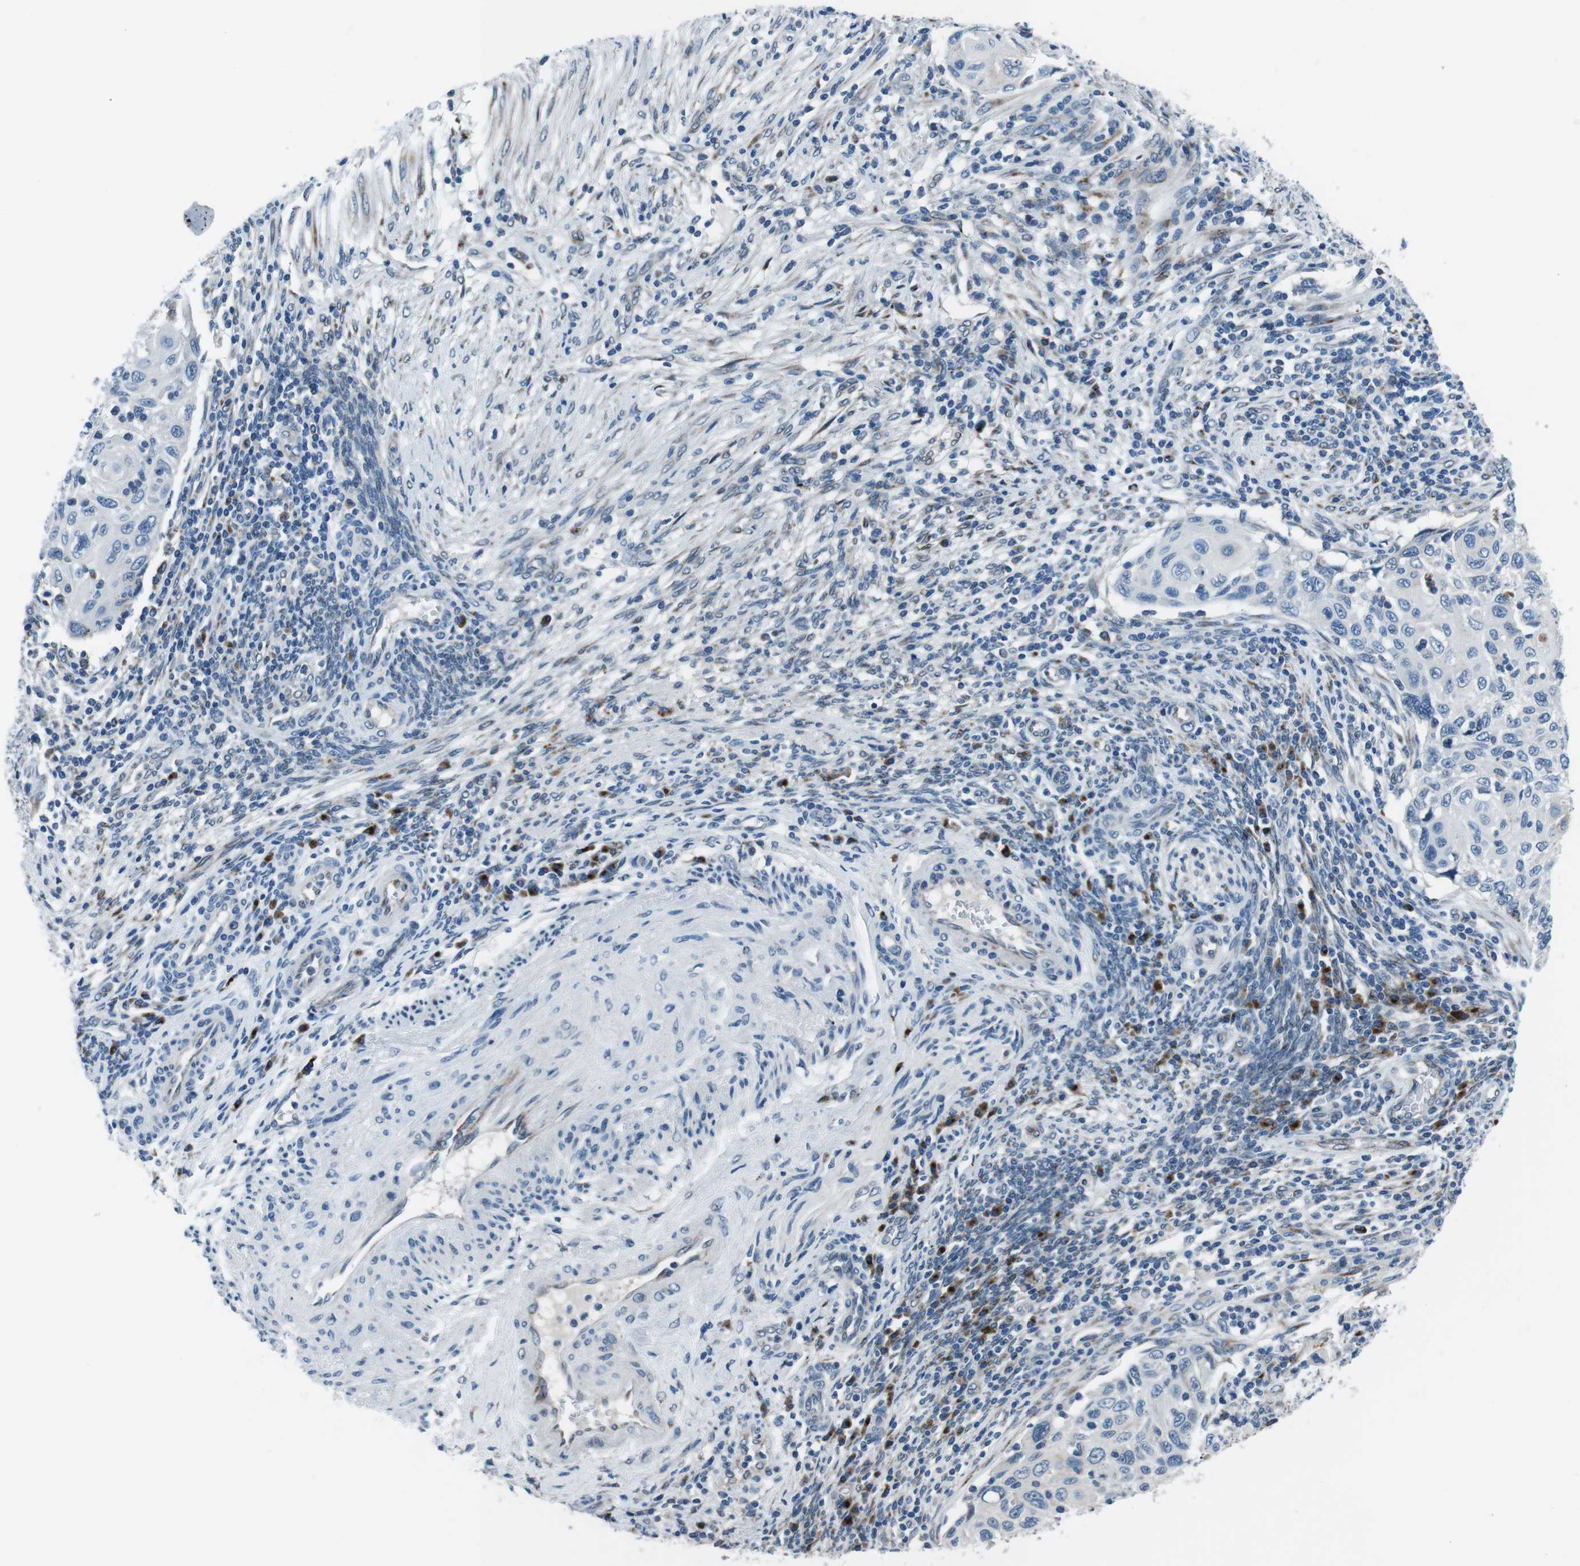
{"staining": {"intensity": "negative", "quantity": "none", "location": "none"}, "tissue": "cervical cancer", "cell_type": "Tumor cells", "image_type": "cancer", "snomed": [{"axis": "morphology", "description": "Squamous cell carcinoma, NOS"}, {"axis": "topography", "description": "Cervix"}], "caption": "Immunohistochemistry image of neoplastic tissue: human cervical cancer (squamous cell carcinoma) stained with DAB (3,3'-diaminobenzidine) displays no significant protein positivity in tumor cells. The staining was performed using DAB (3,3'-diaminobenzidine) to visualize the protein expression in brown, while the nuclei were stained in blue with hematoxylin (Magnification: 20x).", "gene": "NUCB2", "patient": {"sex": "female", "age": 70}}